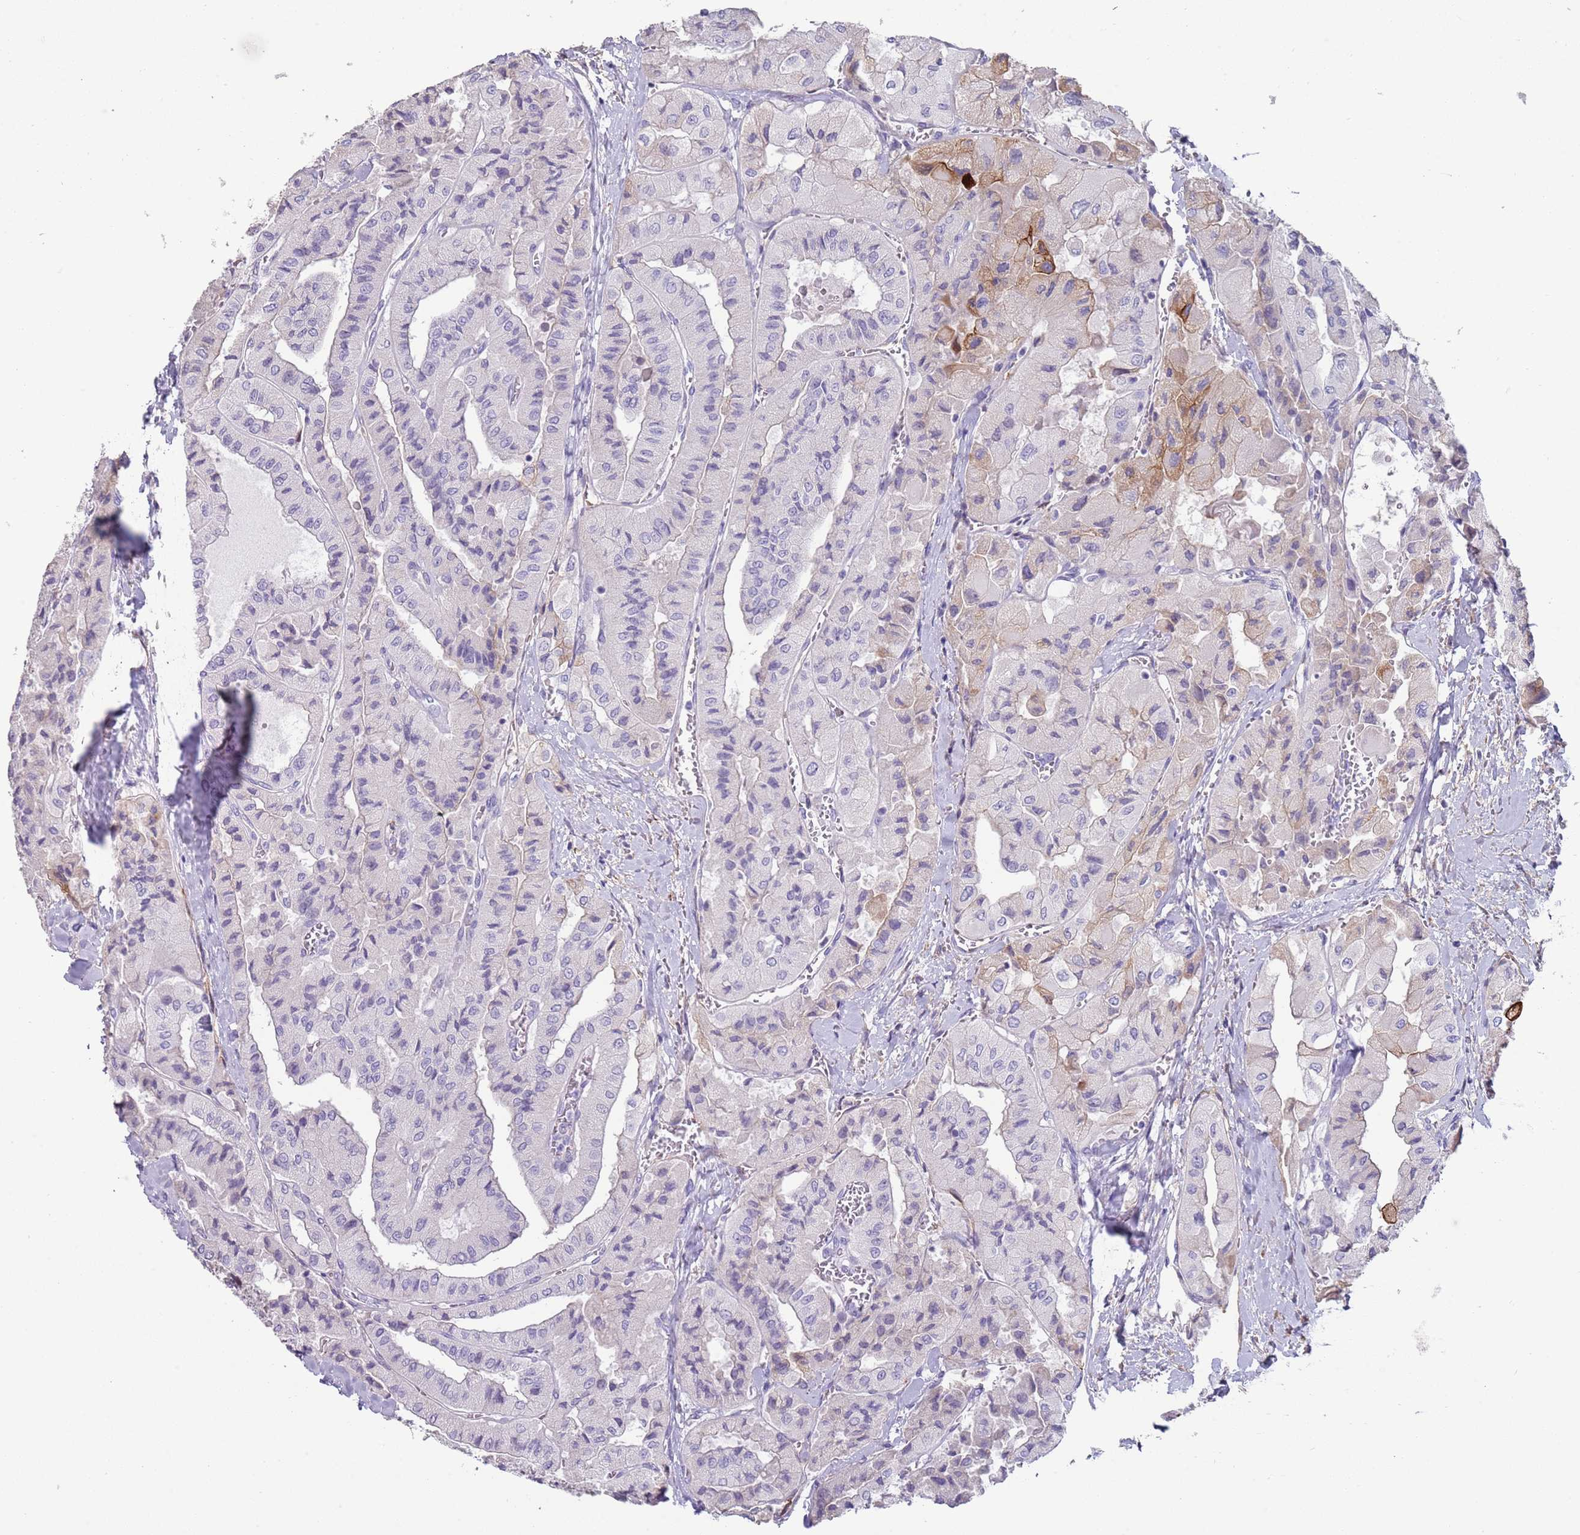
{"staining": {"intensity": "moderate", "quantity": "<25%", "location": "cytoplasmic/membranous"}, "tissue": "thyroid cancer", "cell_type": "Tumor cells", "image_type": "cancer", "snomed": [{"axis": "morphology", "description": "Normal tissue, NOS"}, {"axis": "morphology", "description": "Papillary adenocarcinoma, NOS"}, {"axis": "topography", "description": "Thyroid gland"}], "caption": "Tumor cells exhibit low levels of moderate cytoplasmic/membranous staining in about <25% of cells in human thyroid papillary adenocarcinoma.", "gene": "NBPF3", "patient": {"sex": "female", "age": 59}}